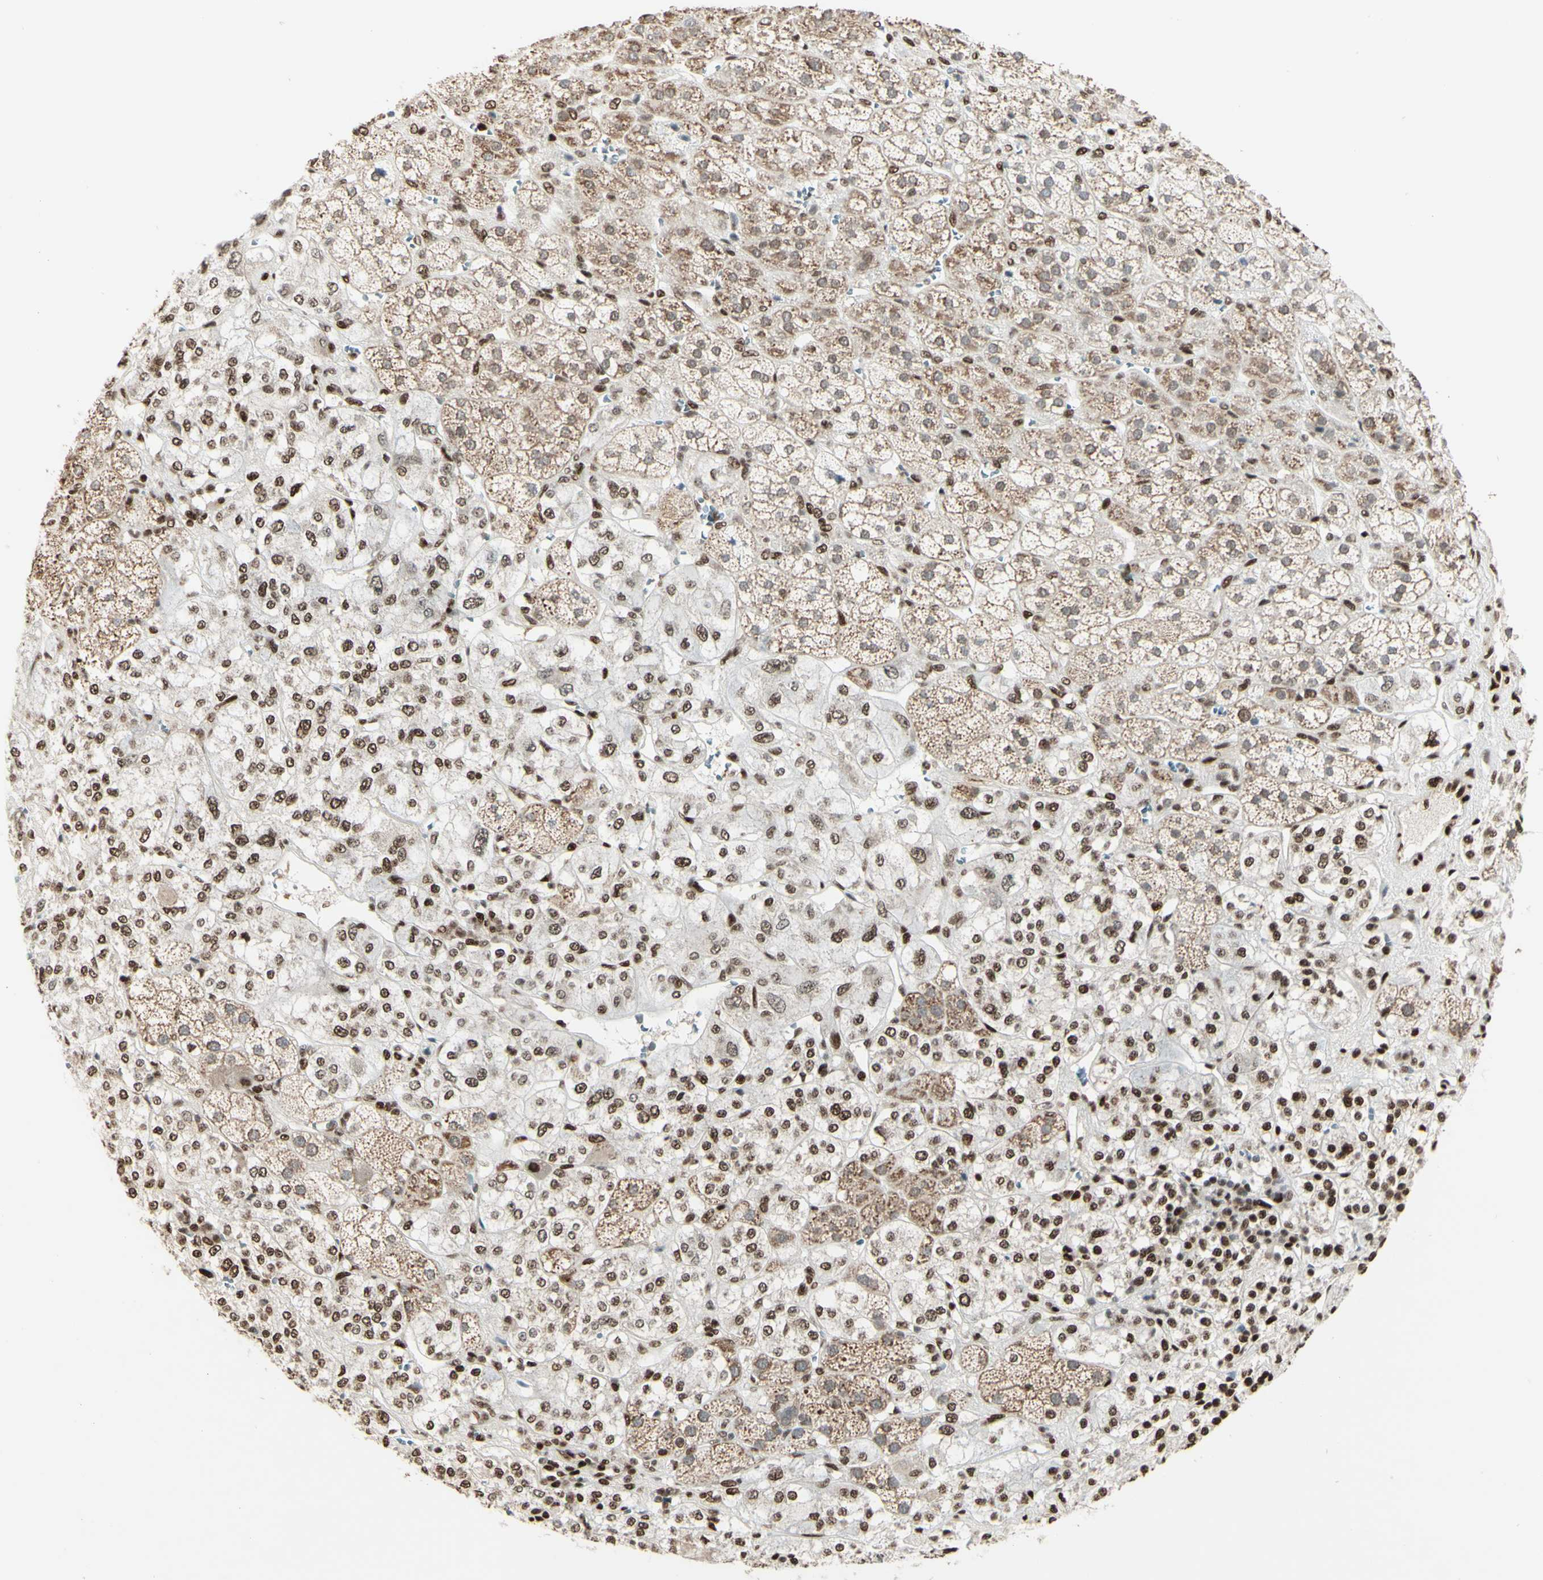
{"staining": {"intensity": "moderate", "quantity": ">75%", "location": "cytoplasmic/membranous,nuclear"}, "tissue": "adrenal gland", "cell_type": "Glandular cells", "image_type": "normal", "snomed": [{"axis": "morphology", "description": "Normal tissue, NOS"}, {"axis": "topography", "description": "Adrenal gland"}], "caption": "Adrenal gland stained for a protein (brown) demonstrates moderate cytoplasmic/membranous,nuclear positive positivity in approximately >75% of glandular cells.", "gene": "NR3C1", "patient": {"sex": "male", "age": 56}}